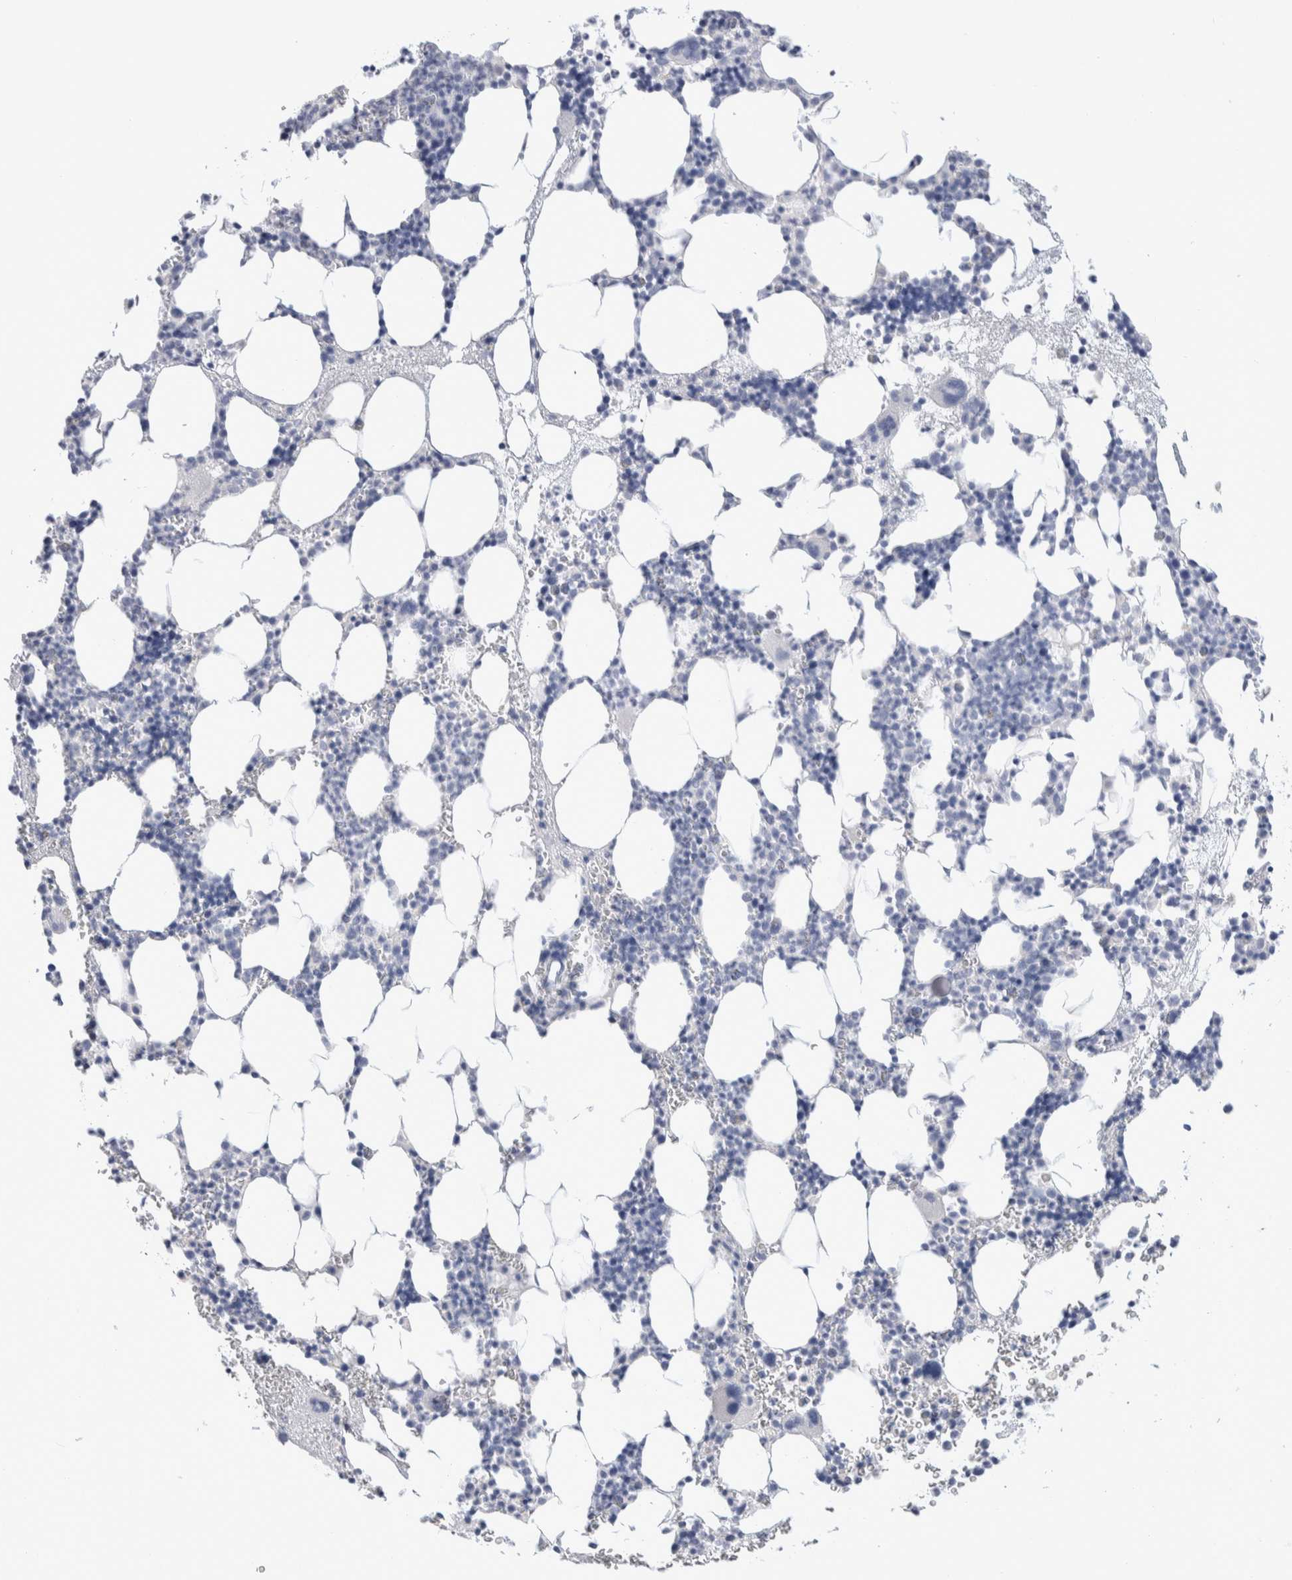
{"staining": {"intensity": "negative", "quantity": "none", "location": "none"}, "tissue": "bone marrow", "cell_type": "Hematopoietic cells", "image_type": "normal", "snomed": [{"axis": "morphology", "description": "Normal tissue, NOS"}, {"axis": "morphology", "description": "Inflammation, NOS"}, {"axis": "topography", "description": "Bone marrow"}], "caption": "Histopathology image shows no significant protein staining in hematopoietic cells of normal bone marrow.", "gene": "GDA", "patient": {"sex": "female", "age": 67}}